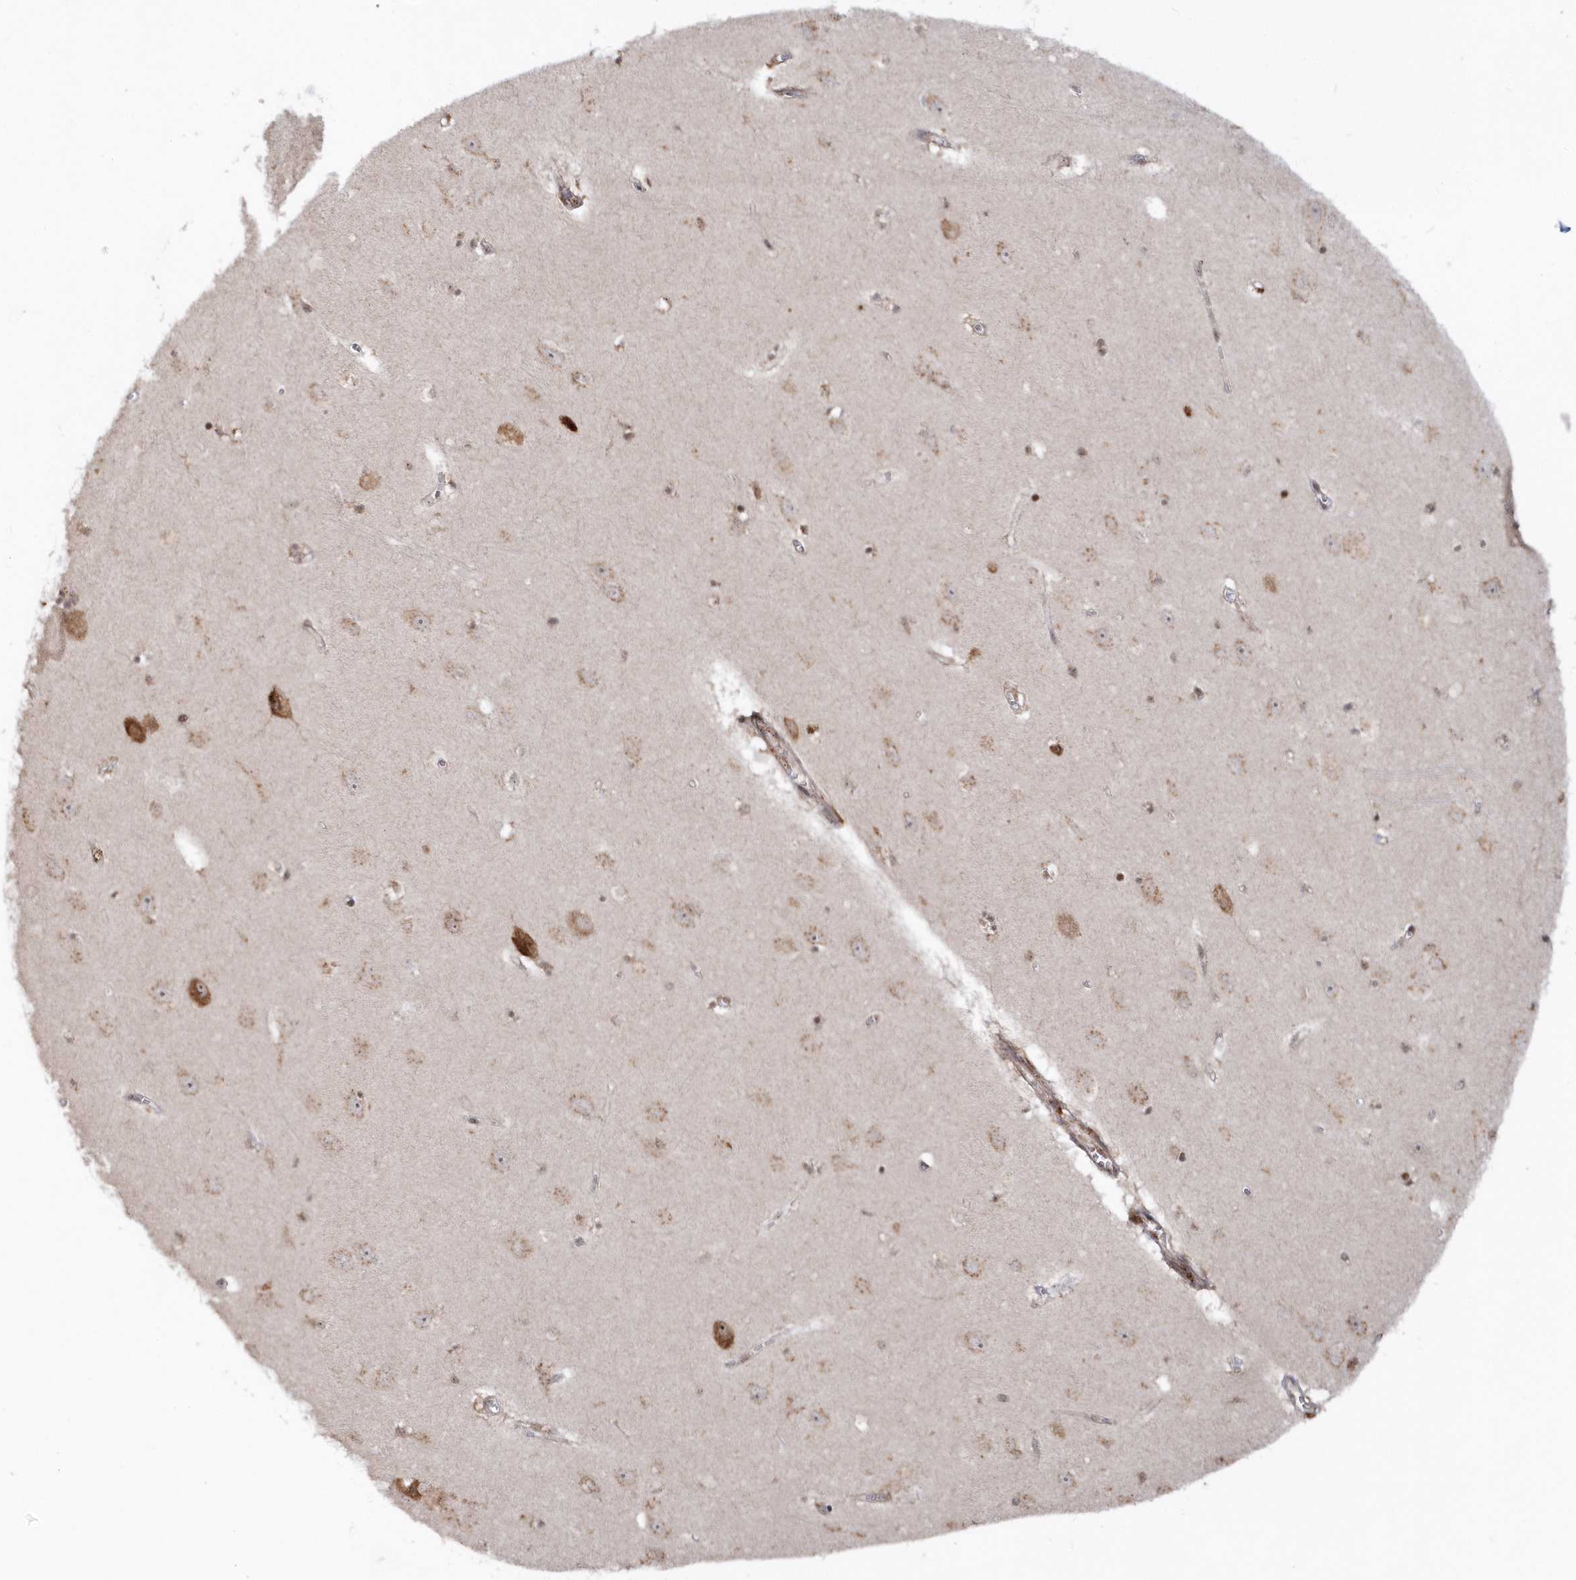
{"staining": {"intensity": "negative", "quantity": "none", "location": "none"}, "tissue": "hippocampus", "cell_type": "Glial cells", "image_type": "normal", "snomed": [{"axis": "morphology", "description": "Normal tissue, NOS"}, {"axis": "topography", "description": "Hippocampus"}], "caption": "An immunohistochemistry (IHC) micrograph of benign hippocampus is shown. There is no staining in glial cells of hippocampus. The staining is performed using DAB (3,3'-diaminobenzidine) brown chromogen with nuclei counter-stained in using hematoxylin.", "gene": "SOWAHB", "patient": {"sex": "female", "age": 64}}